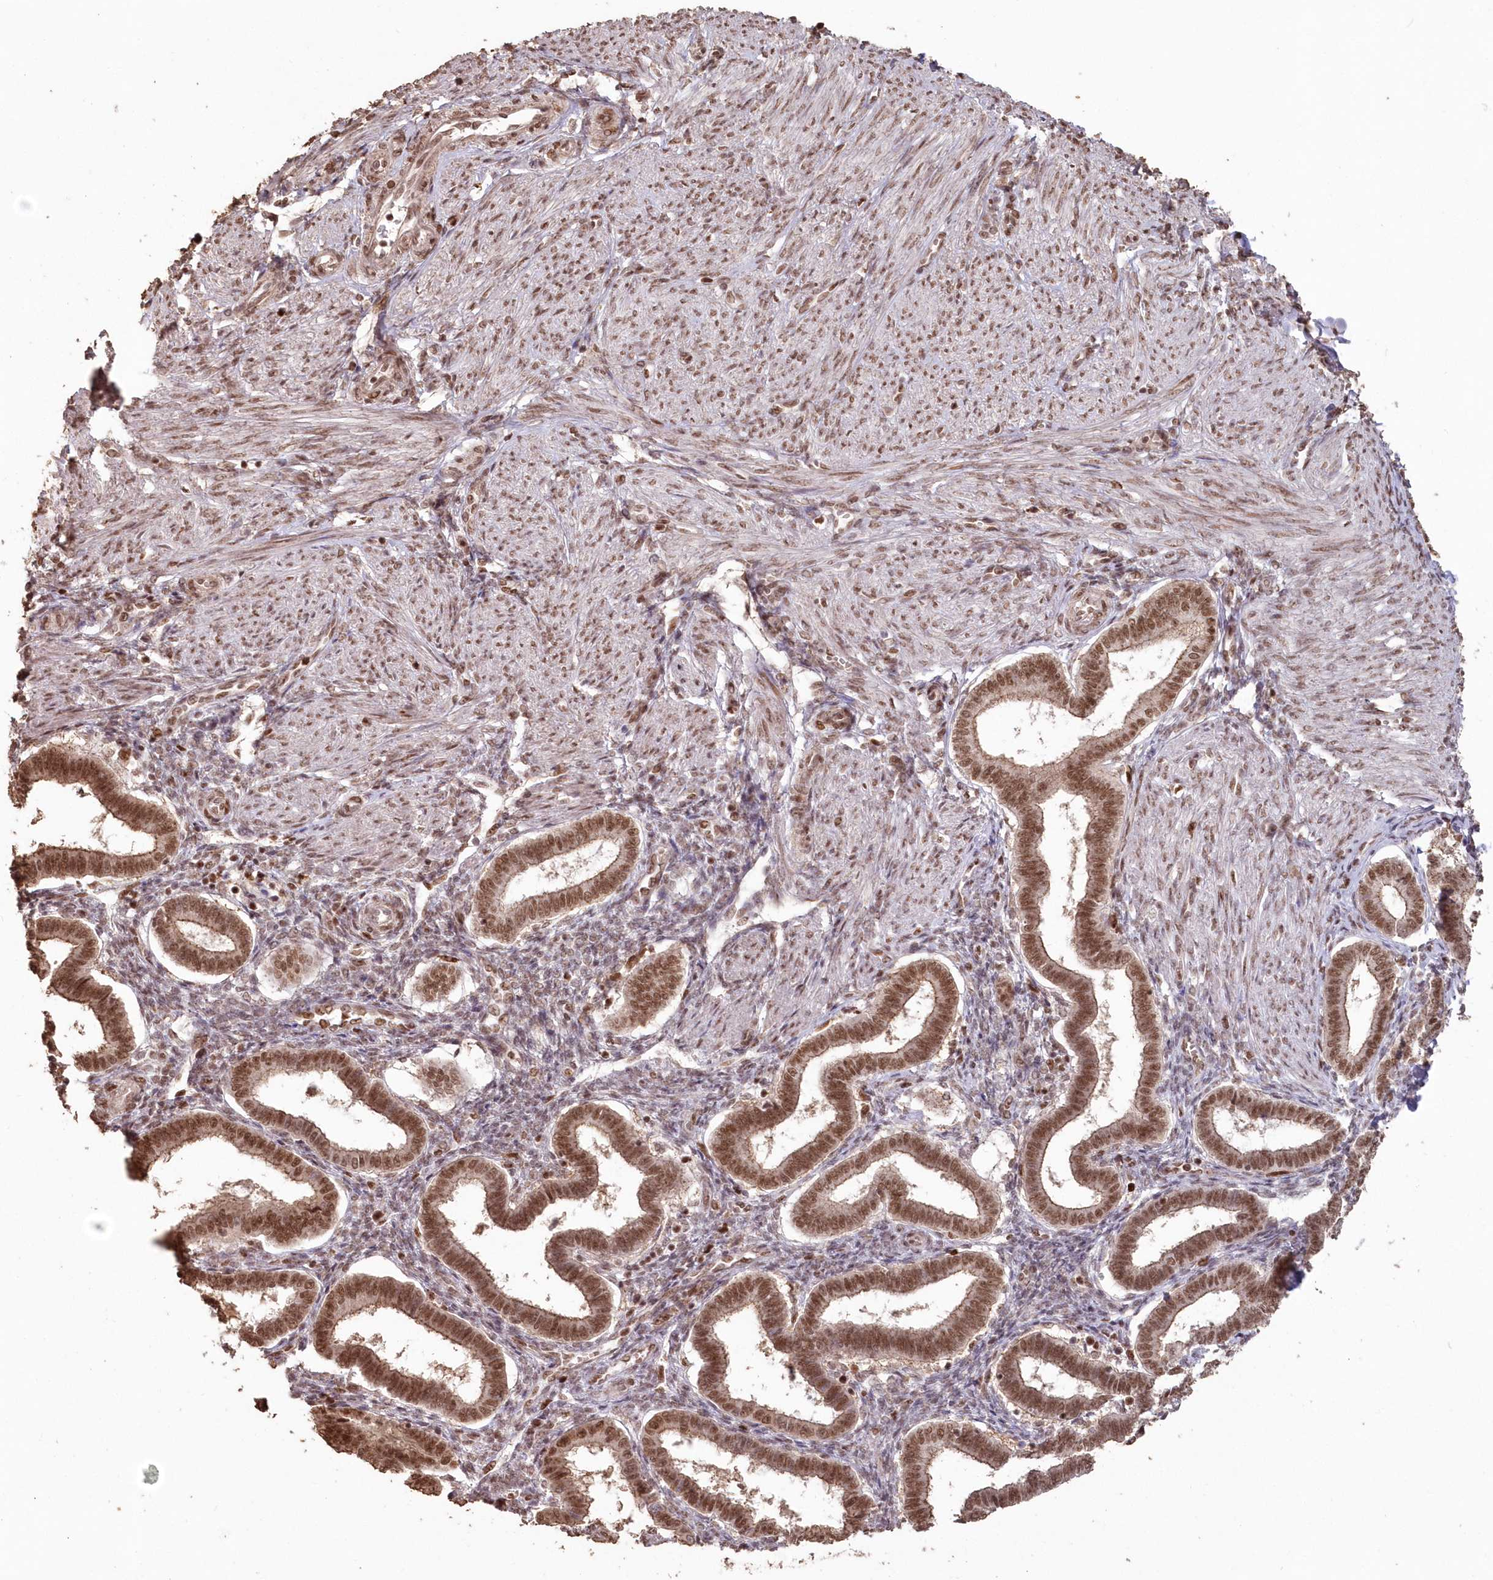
{"staining": {"intensity": "moderate", "quantity": "25%-75%", "location": "nuclear"}, "tissue": "endometrium", "cell_type": "Cells in endometrial stroma", "image_type": "normal", "snomed": [{"axis": "morphology", "description": "Normal tissue, NOS"}, {"axis": "topography", "description": "Endometrium"}], "caption": "A brown stain shows moderate nuclear positivity of a protein in cells in endometrial stroma of normal human endometrium.", "gene": "PDS5A", "patient": {"sex": "female", "age": 24}}